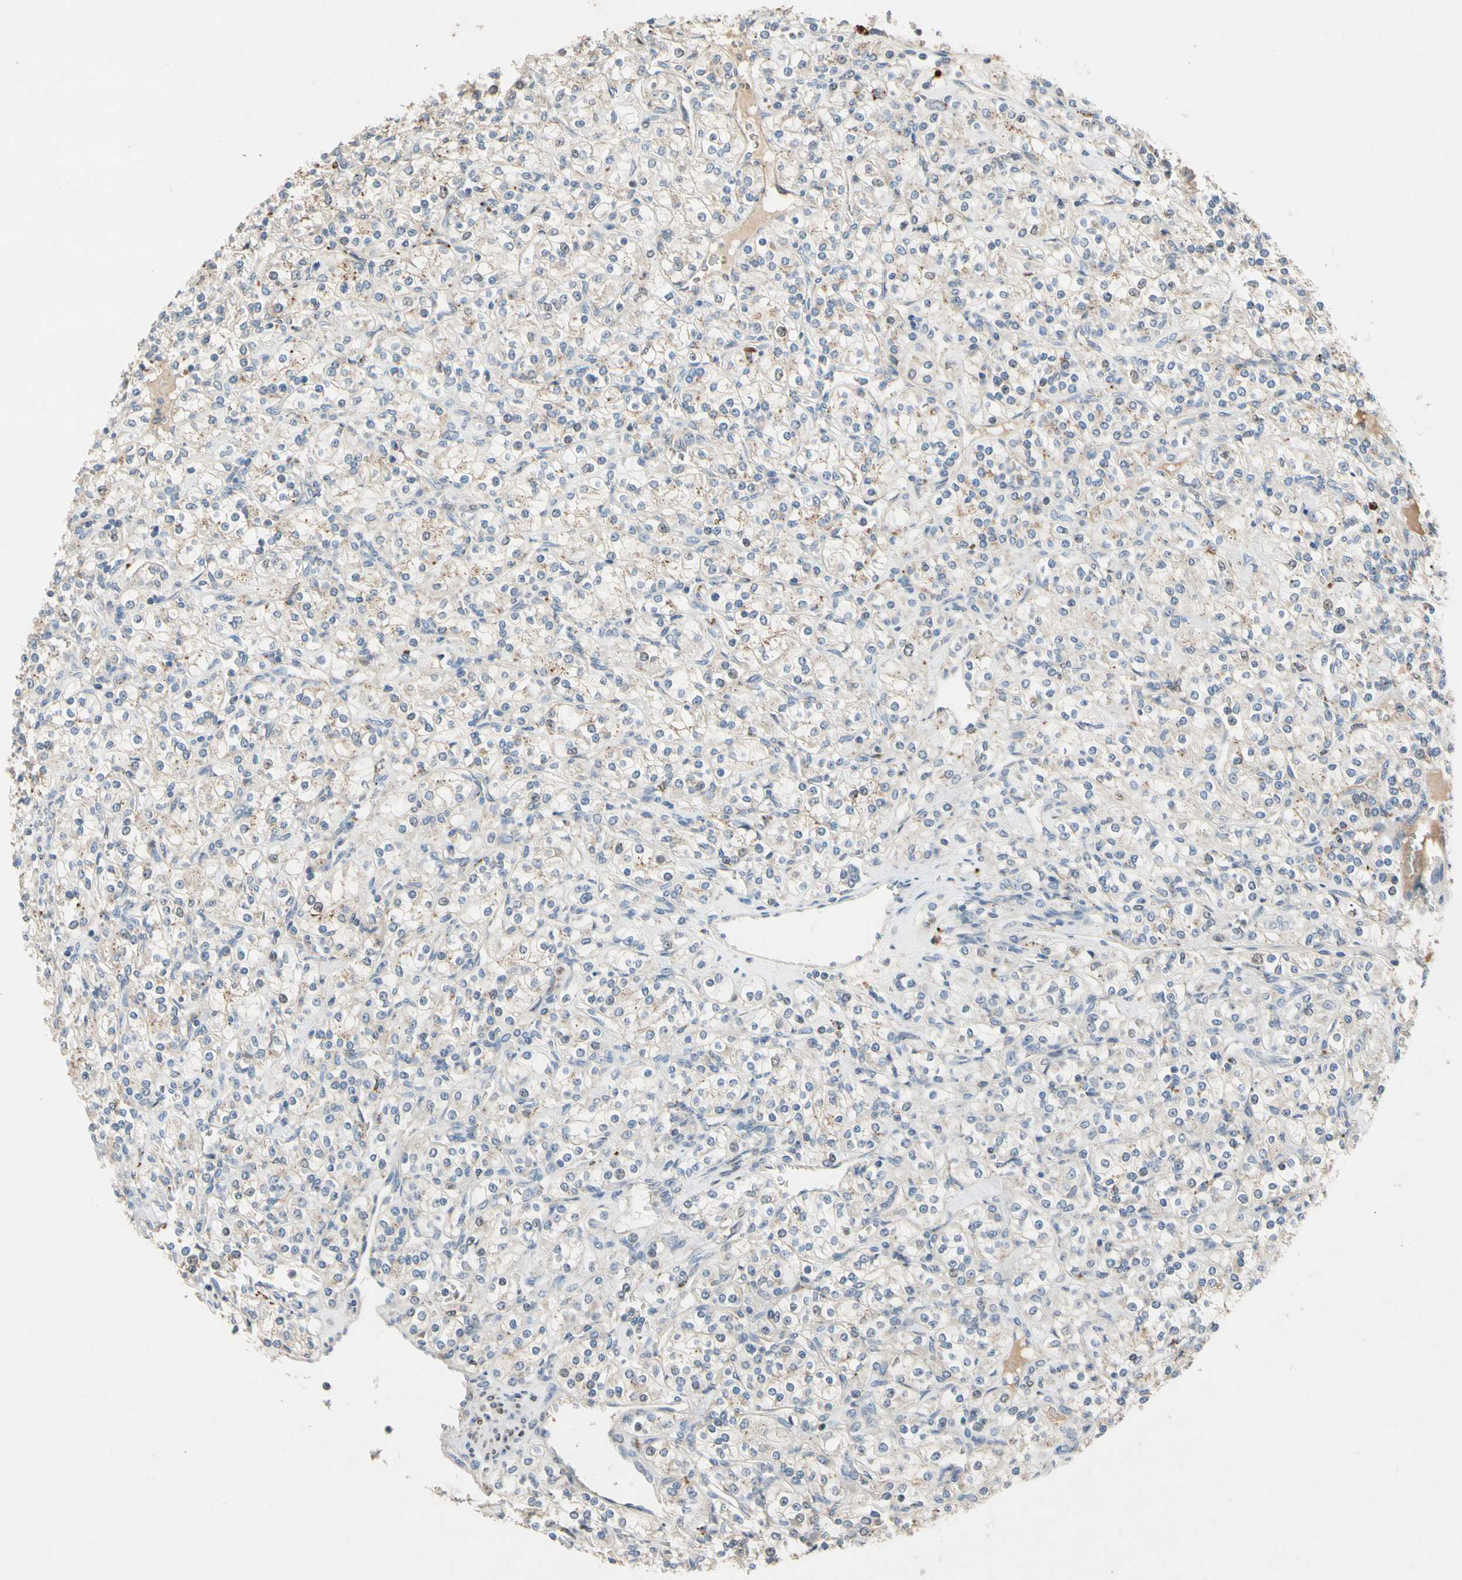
{"staining": {"intensity": "moderate", "quantity": "<25%", "location": "cytoplasmic/membranous"}, "tissue": "renal cancer", "cell_type": "Tumor cells", "image_type": "cancer", "snomed": [{"axis": "morphology", "description": "Adenocarcinoma, NOS"}, {"axis": "topography", "description": "Kidney"}], "caption": "IHC histopathology image of renal cancer stained for a protein (brown), which demonstrates low levels of moderate cytoplasmic/membranous positivity in about <25% of tumor cells.", "gene": "ZKSCAN4", "patient": {"sex": "male", "age": 77}}